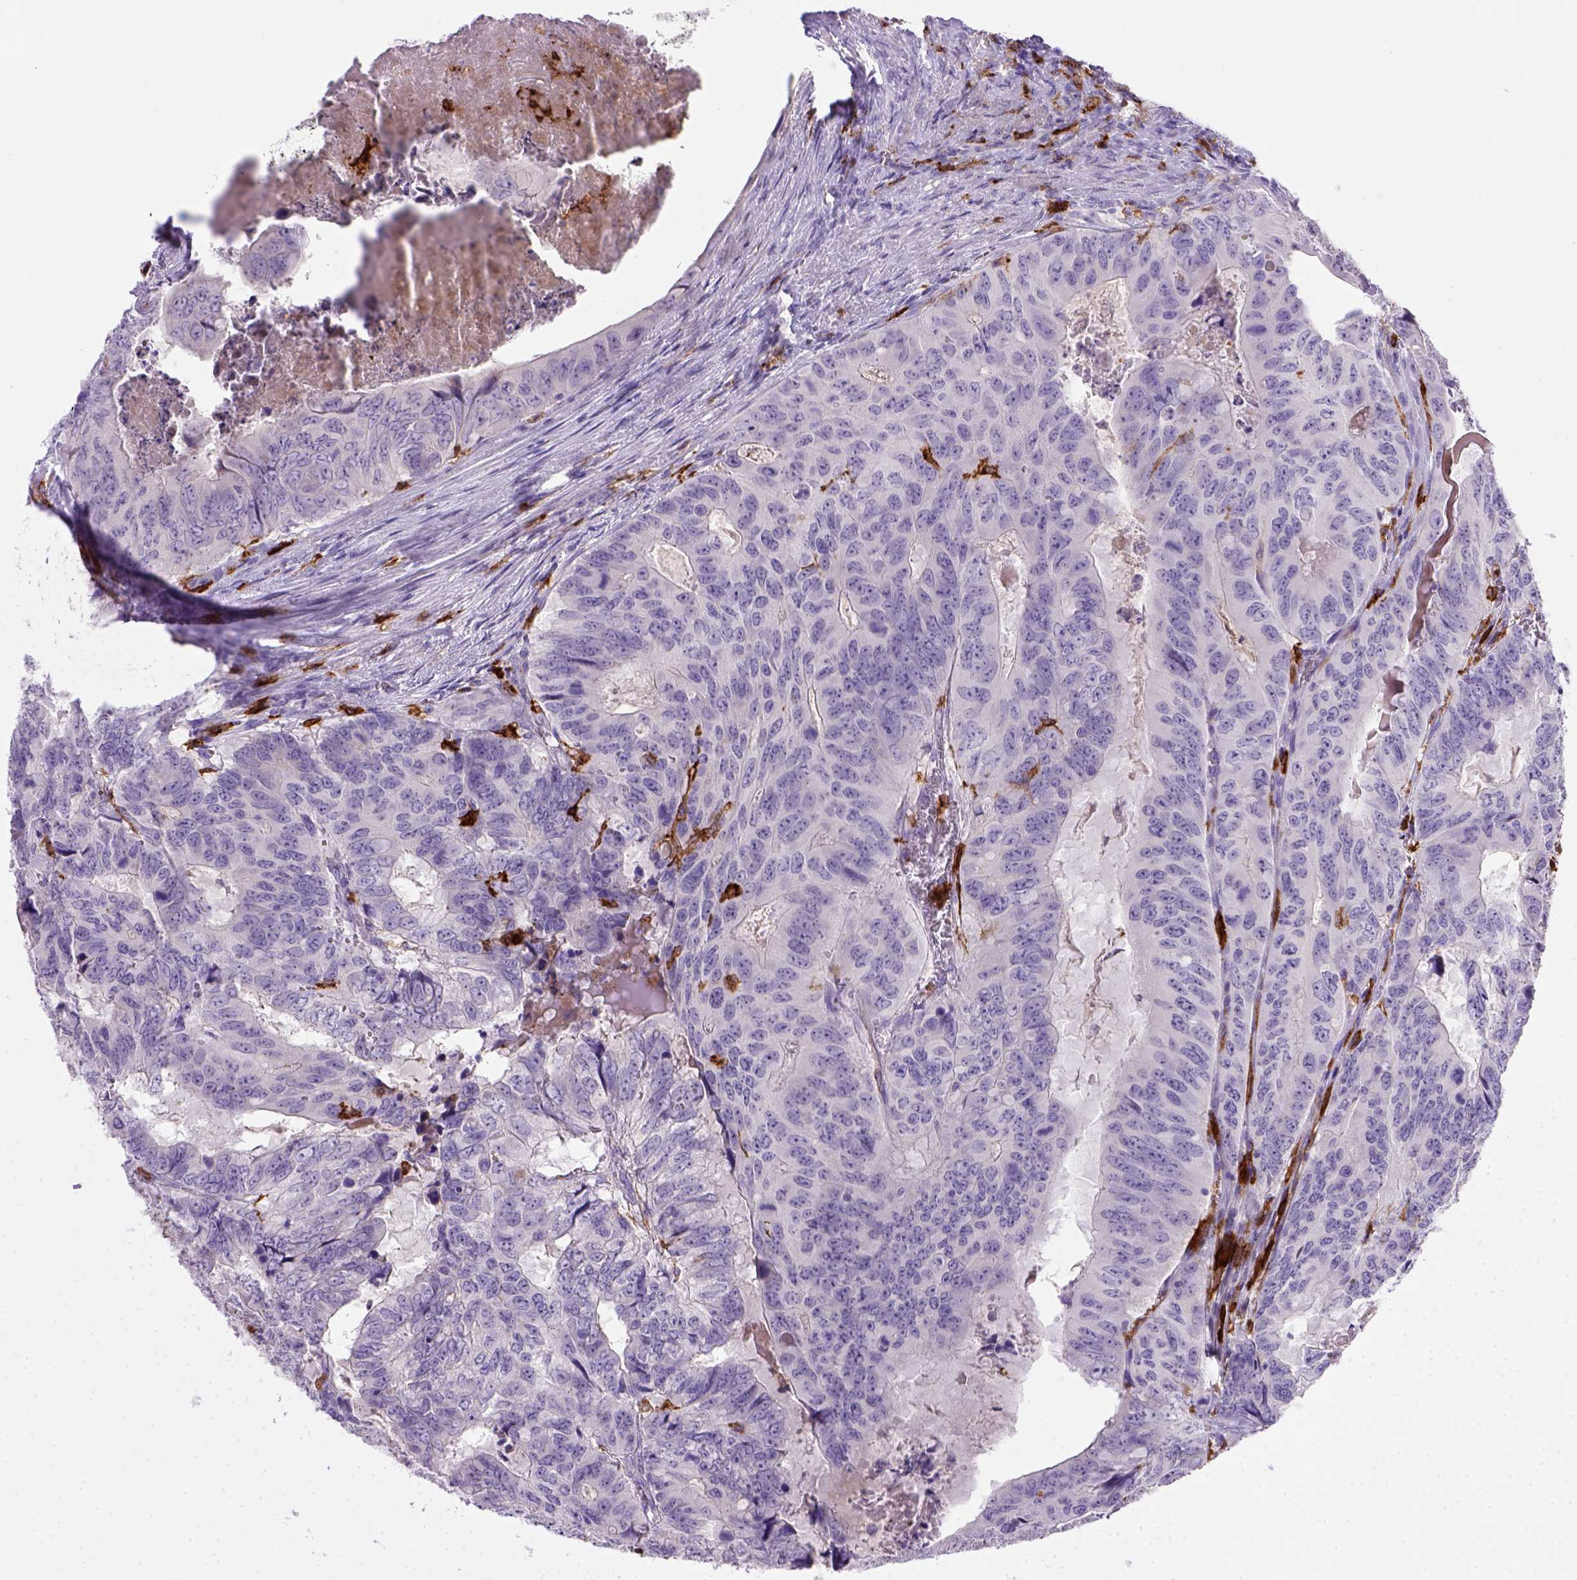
{"staining": {"intensity": "negative", "quantity": "none", "location": "none"}, "tissue": "colorectal cancer", "cell_type": "Tumor cells", "image_type": "cancer", "snomed": [{"axis": "morphology", "description": "Adenocarcinoma, NOS"}, {"axis": "topography", "description": "Colon"}], "caption": "Tumor cells are negative for brown protein staining in colorectal adenocarcinoma.", "gene": "CD14", "patient": {"sex": "male", "age": 79}}